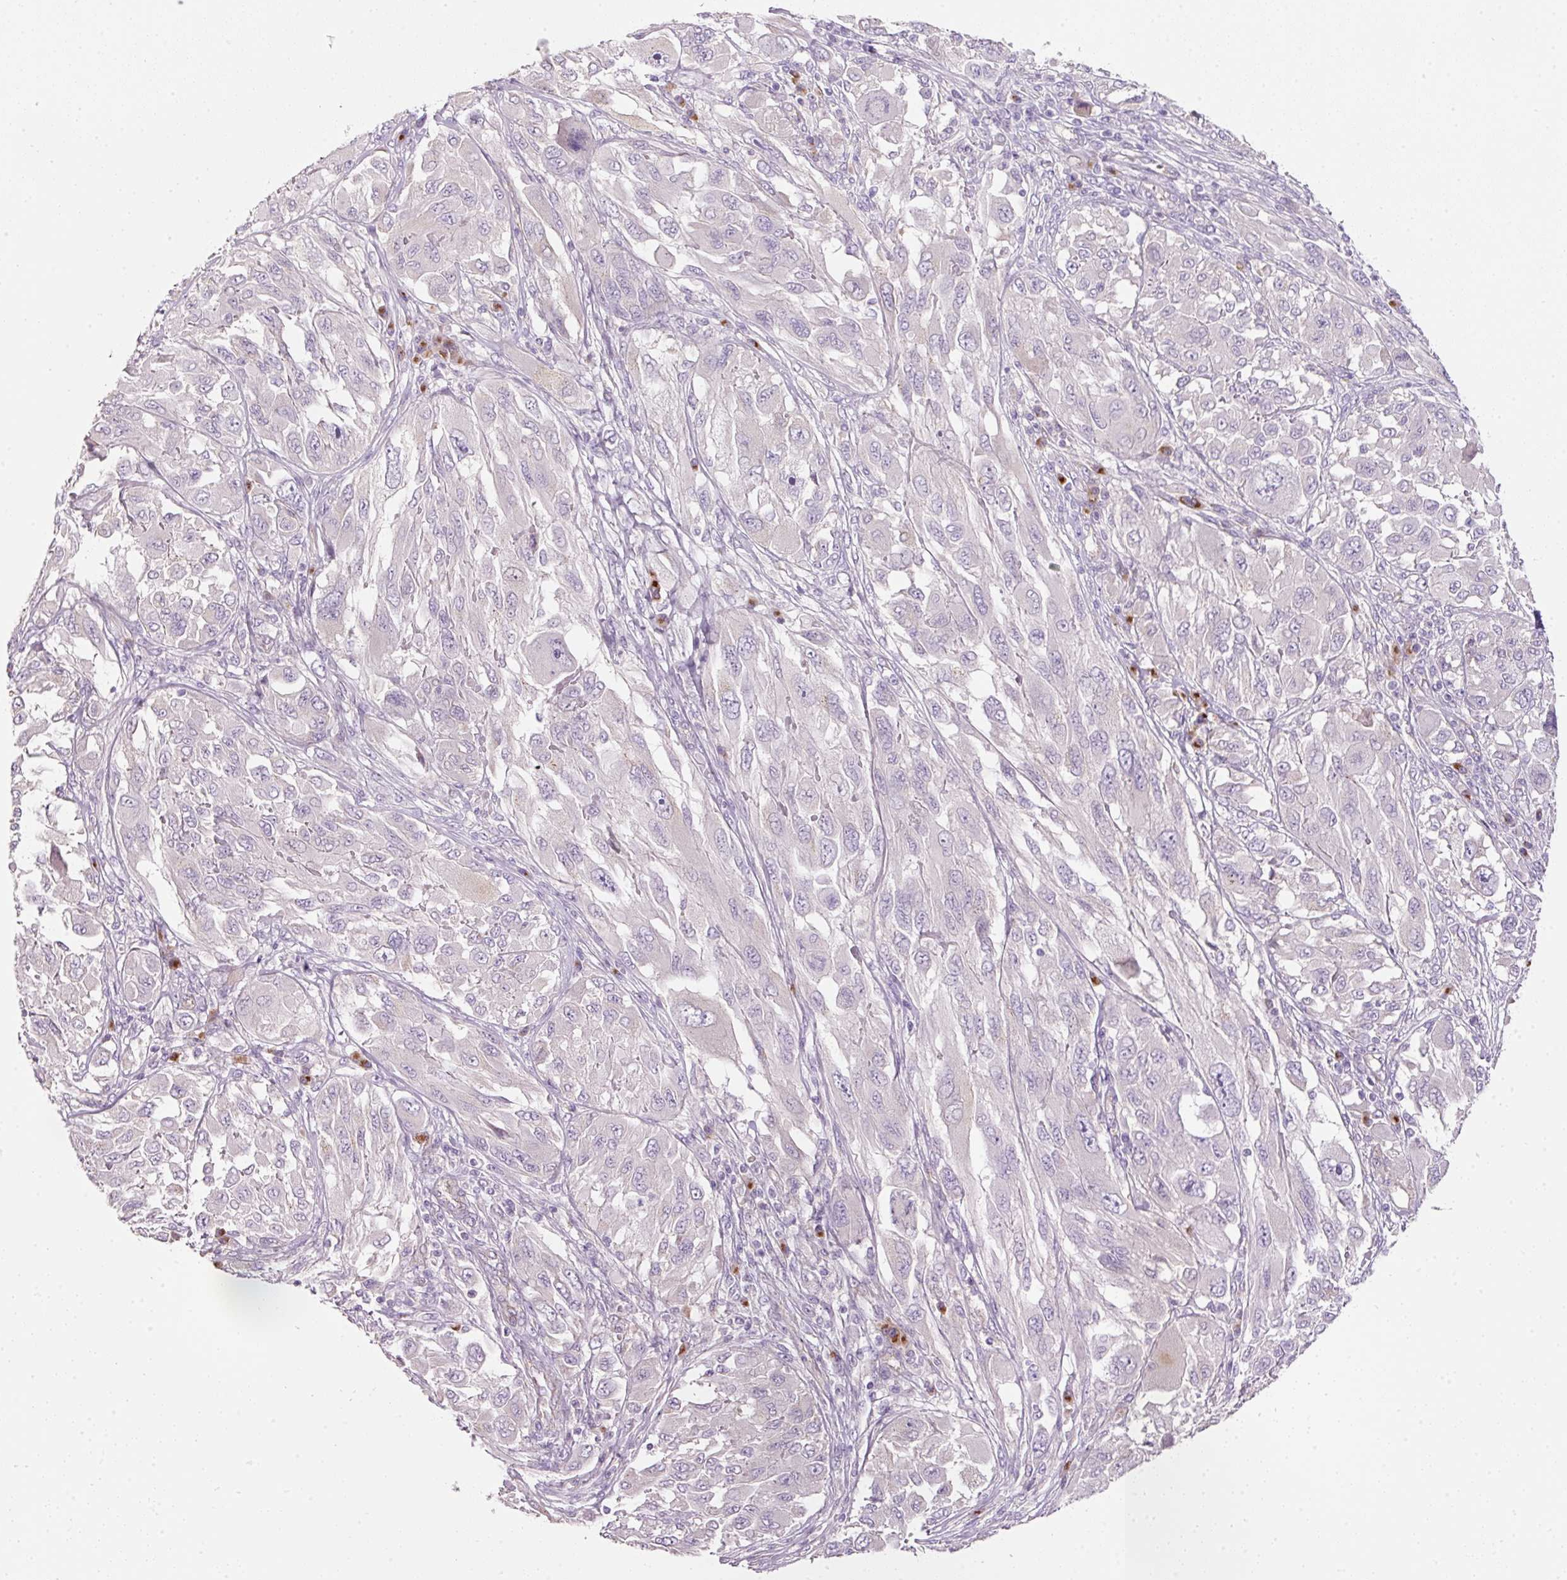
{"staining": {"intensity": "negative", "quantity": "none", "location": "none"}, "tissue": "melanoma", "cell_type": "Tumor cells", "image_type": "cancer", "snomed": [{"axis": "morphology", "description": "Malignant melanoma, NOS"}, {"axis": "topography", "description": "Skin"}], "caption": "Tumor cells show no significant positivity in melanoma.", "gene": "NBPF11", "patient": {"sex": "female", "age": 91}}